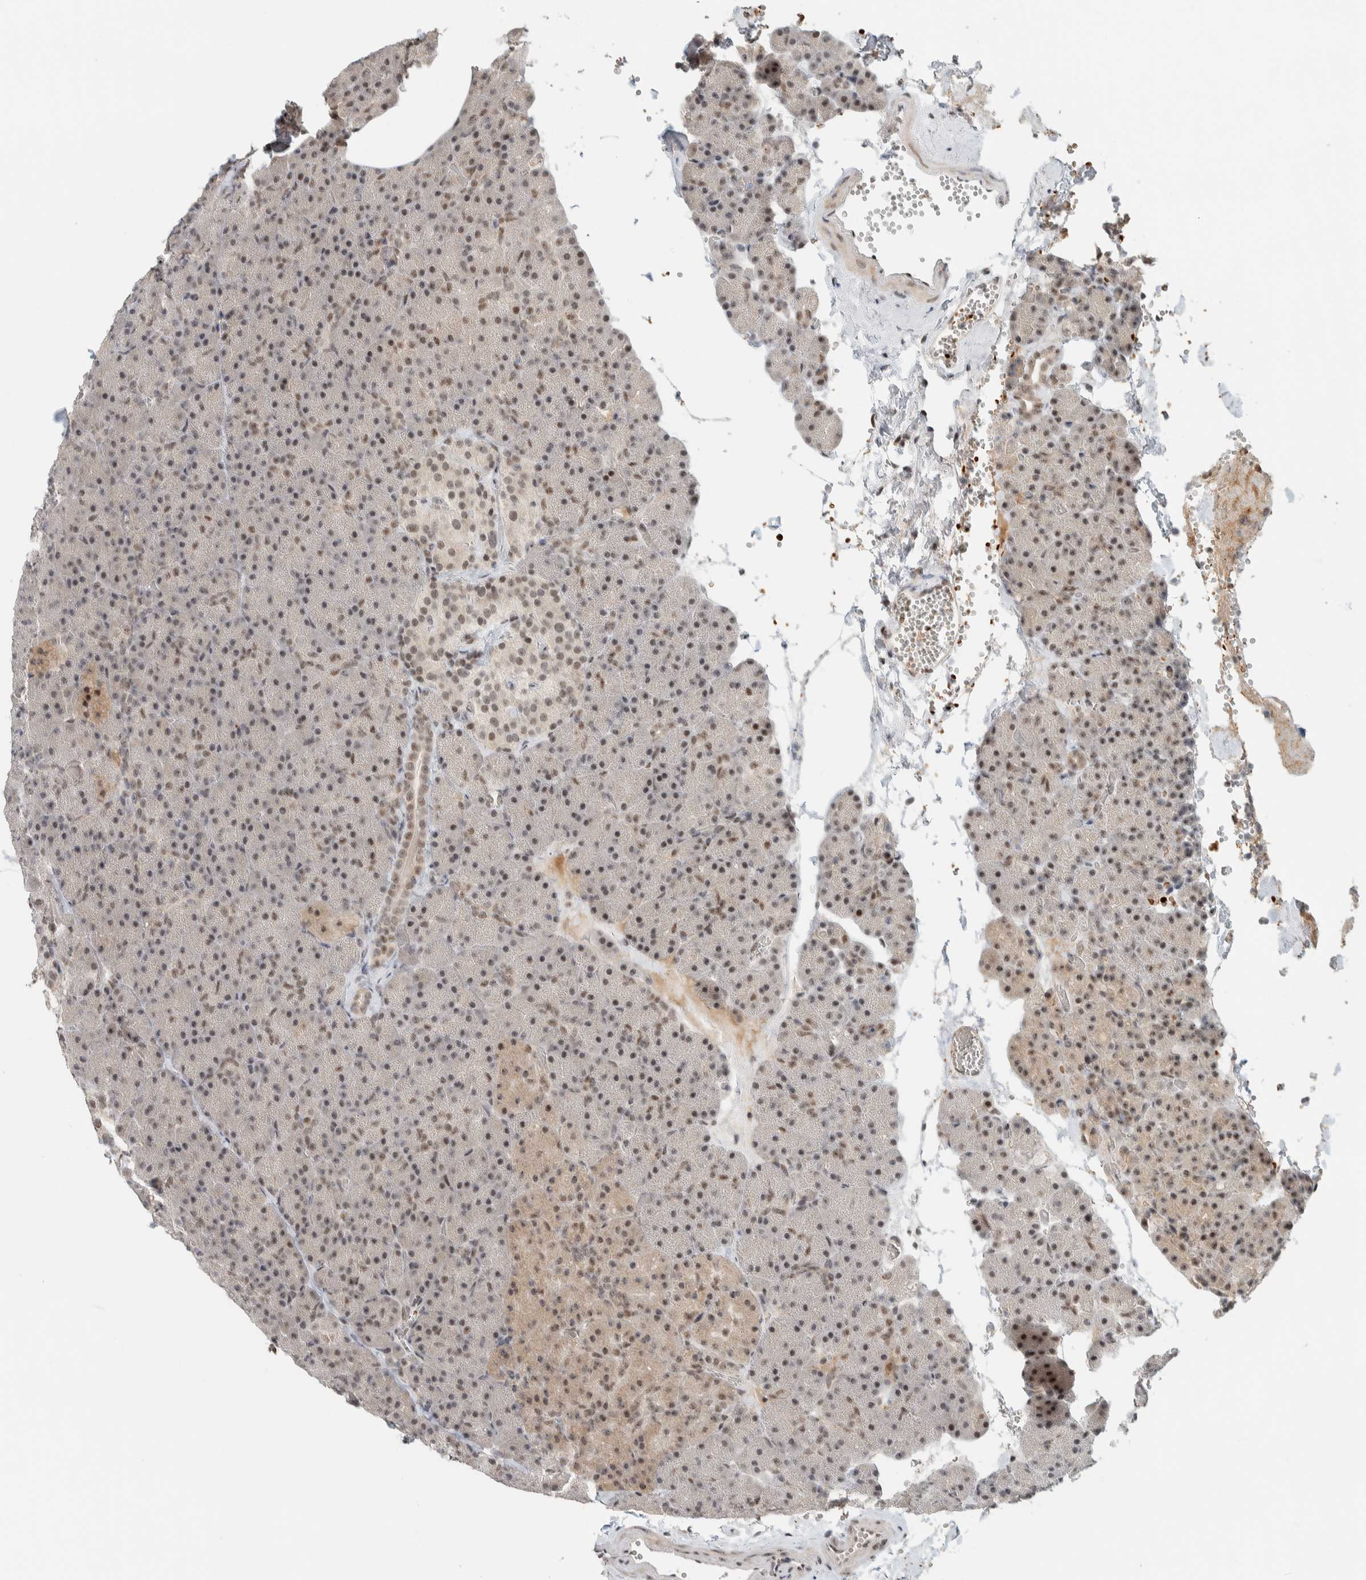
{"staining": {"intensity": "moderate", "quantity": ">75%", "location": "nuclear"}, "tissue": "pancreas", "cell_type": "Exocrine glandular cells", "image_type": "normal", "snomed": [{"axis": "morphology", "description": "Normal tissue, NOS"}, {"axis": "morphology", "description": "Carcinoid, malignant, NOS"}, {"axis": "topography", "description": "Pancreas"}], "caption": "Exocrine glandular cells exhibit medium levels of moderate nuclear expression in approximately >75% of cells in normal pancreas. (Stains: DAB in brown, nuclei in blue, Microscopy: brightfield microscopy at high magnification).", "gene": "ZBTB2", "patient": {"sex": "female", "age": 35}}